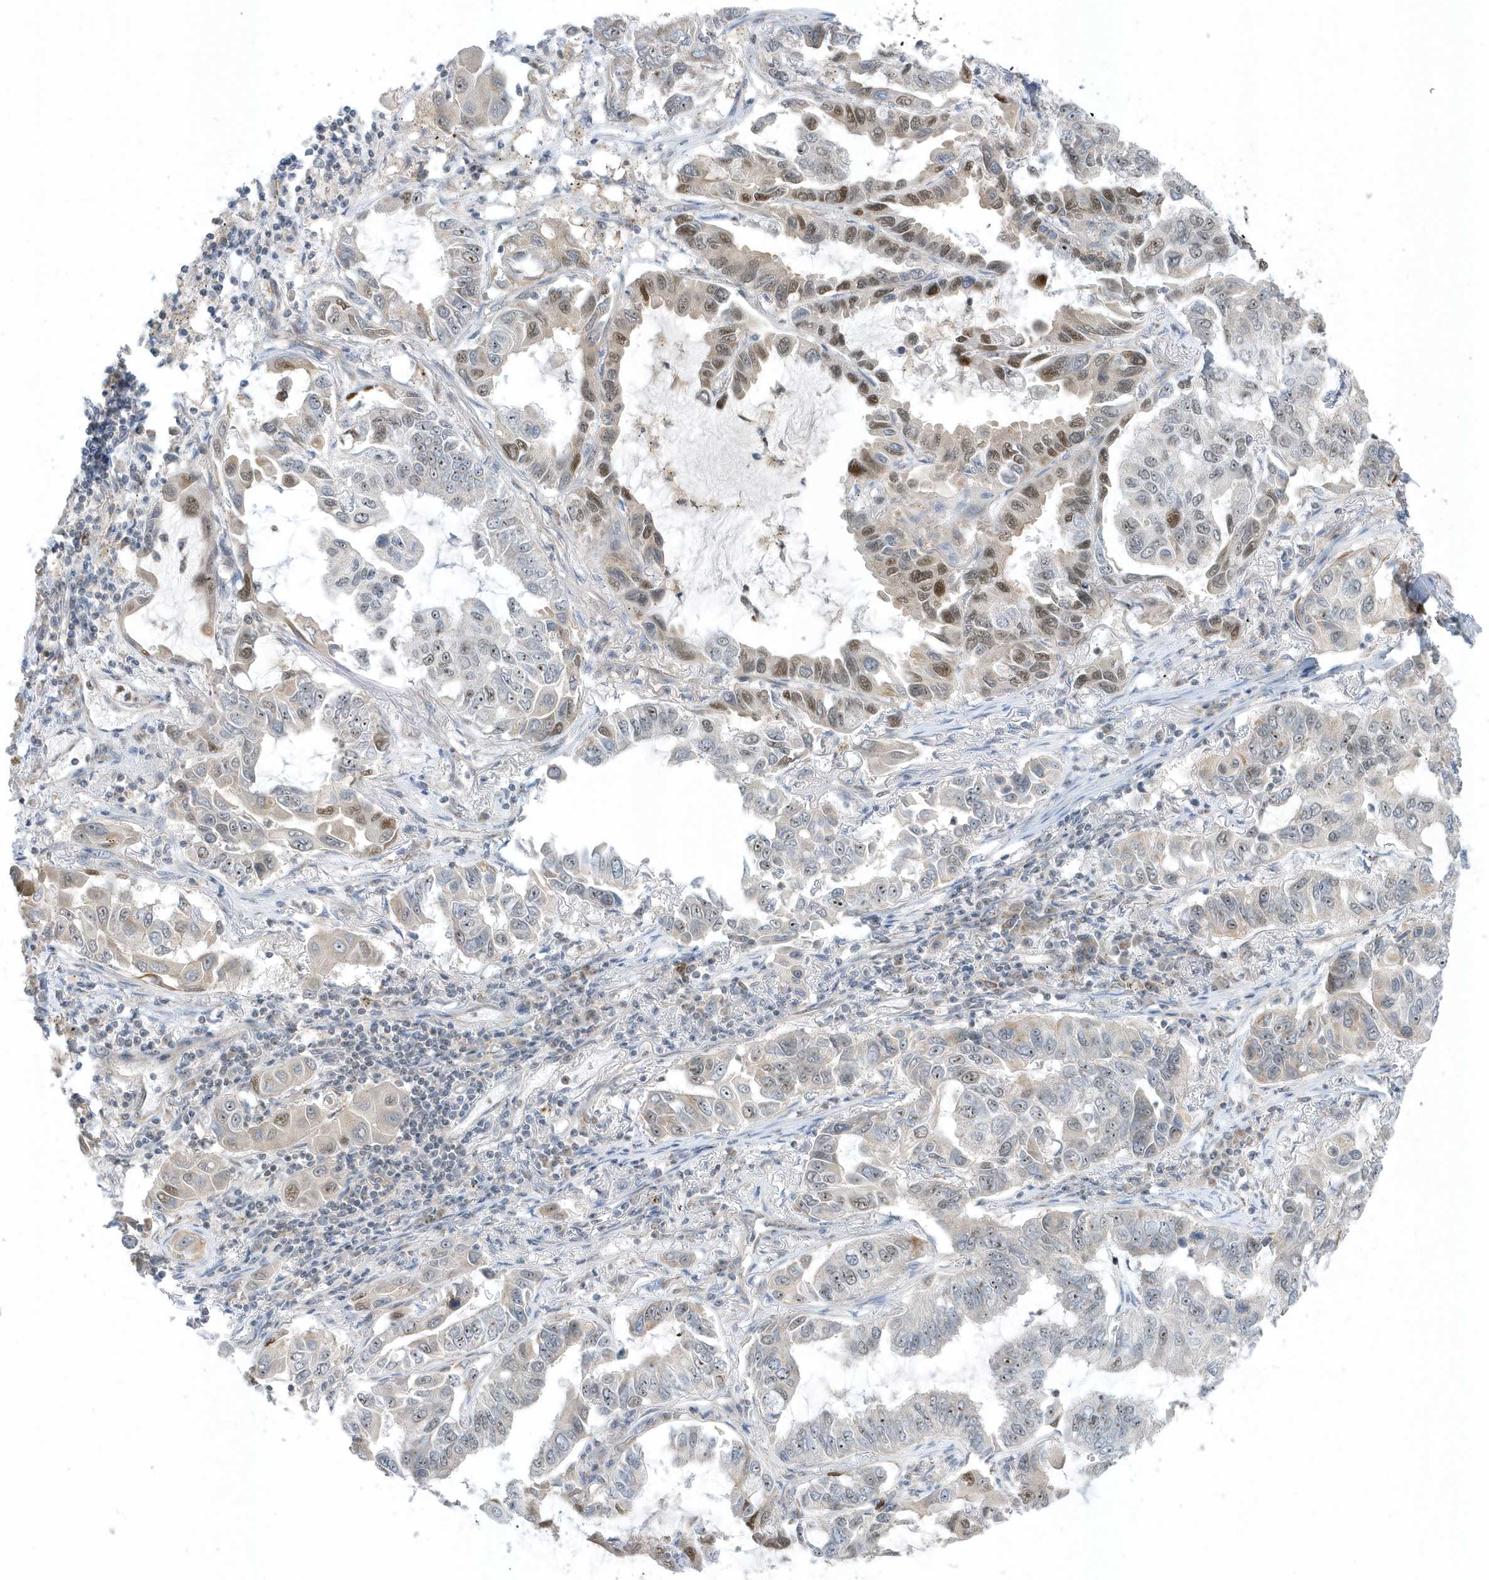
{"staining": {"intensity": "moderate", "quantity": "<25%", "location": "nuclear"}, "tissue": "lung cancer", "cell_type": "Tumor cells", "image_type": "cancer", "snomed": [{"axis": "morphology", "description": "Adenocarcinoma, NOS"}, {"axis": "topography", "description": "Lung"}], "caption": "Immunohistochemical staining of human lung cancer (adenocarcinoma) displays moderate nuclear protein positivity in about <25% of tumor cells. The protein is stained brown, and the nuclei are stained in blue (DAB IHC with brightfield microscopy, high magnification).", "gene": "ZNF740", "patient": {"sex": "male", "age": 64}}